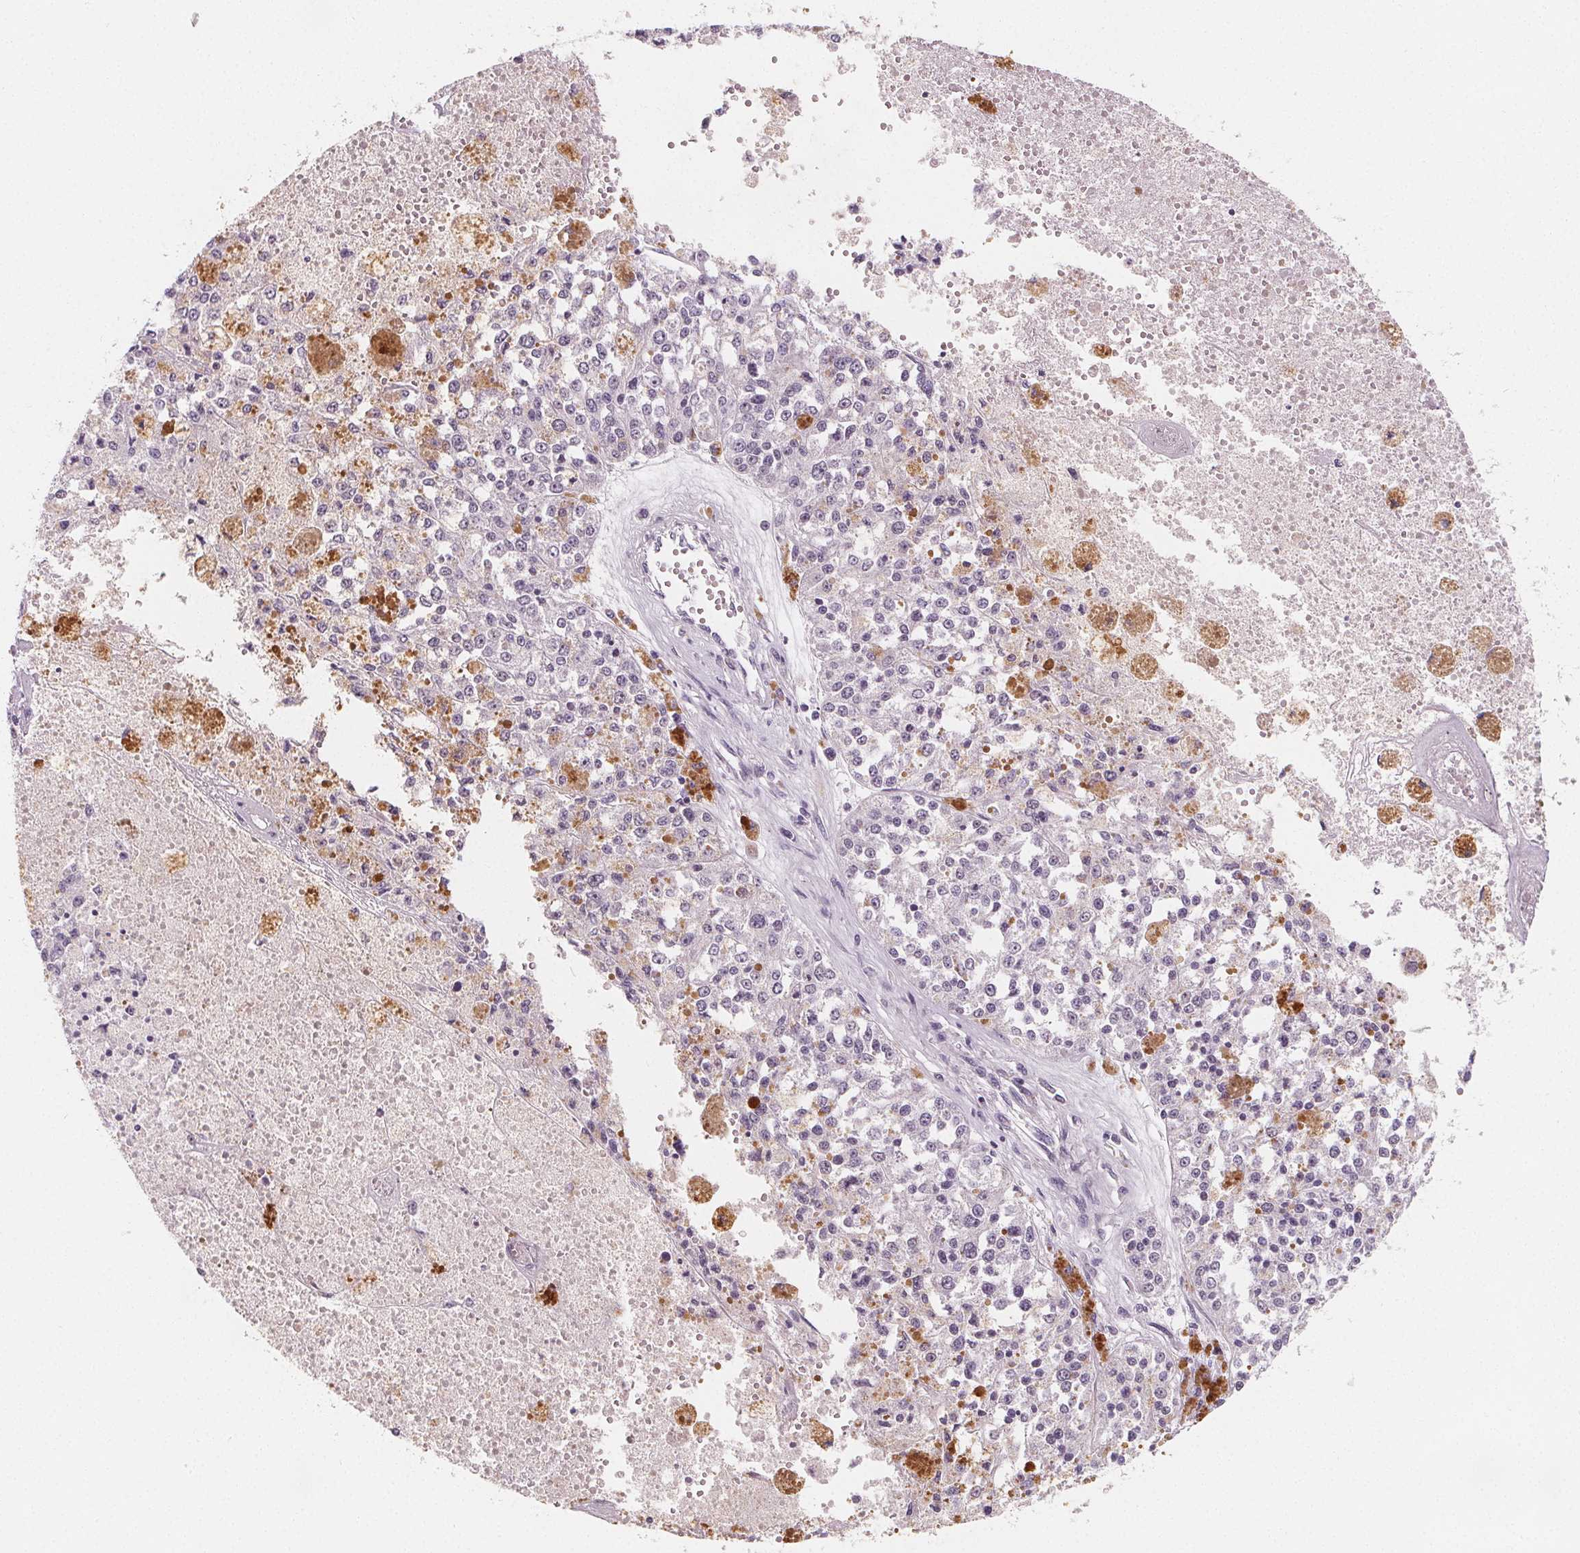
{"staining": {"intensity": "negative", "quantity": "none", "location": "none"}, "tissue": "melanoma", "cell_type": "Tumor cells", "image_type": "cancer", "snomed": [{"axis": "morphology", "description": "Malignant melanoma, Metastatic site"}, {"axis": "topography", "description": "Lymph node"}], "caption": "Melanoma stained for a protein using IHC exhibits no staining tumor cells.", "gene": "DBX2", "patient": {"sex": "female", "age": 64}}